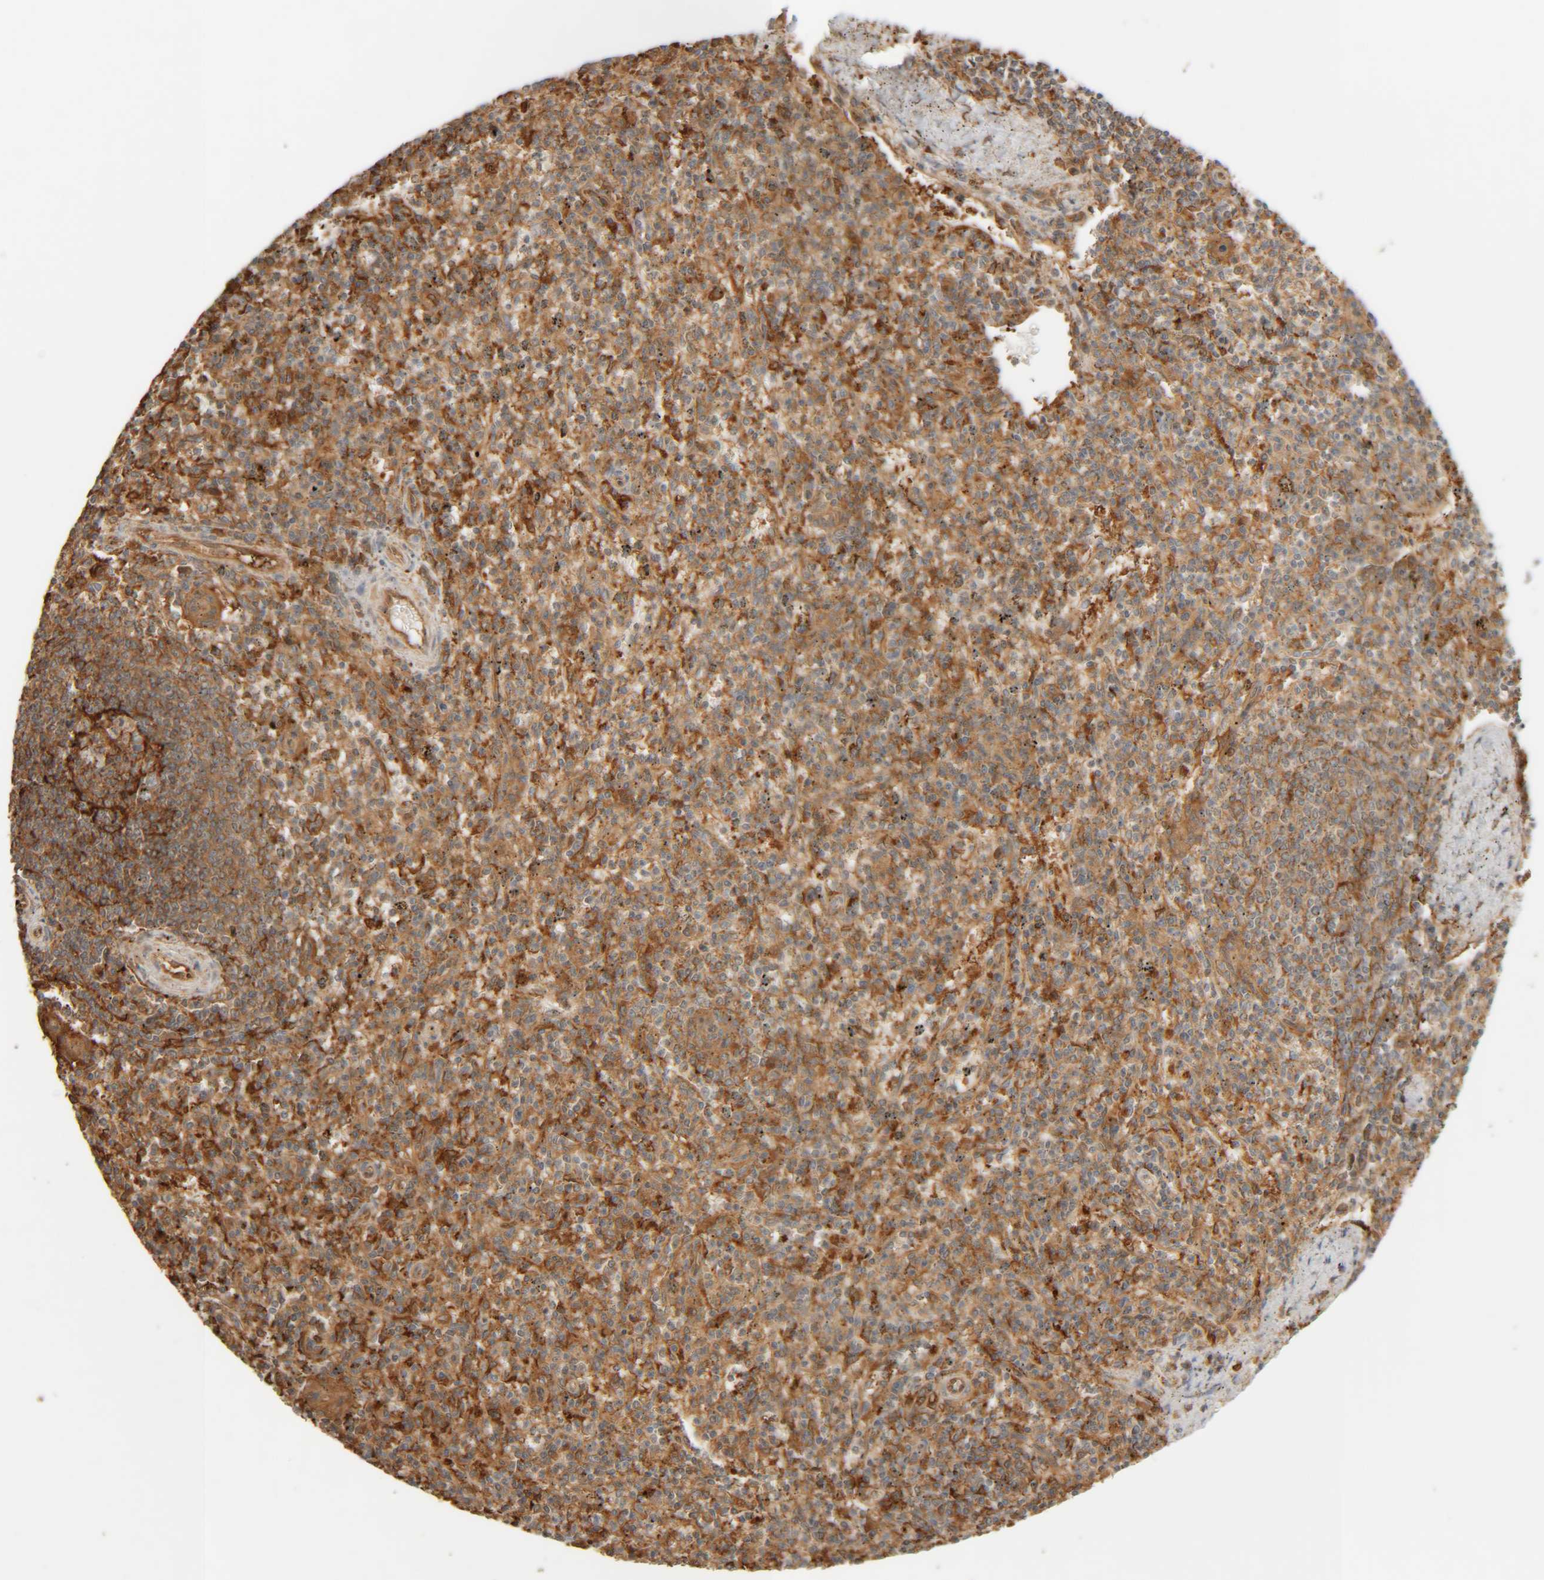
{"staining": {"intensity": "moderate", "quantity": ">75%", "location": "cytoplasmic/membranous"}, "tissue": "spleen", "cell_type": "Cells in red pulp", "image_type": "normal", "snomed": [{"axis": "morphology", "description": "Normal tissue, NOS"}, {"axis": "topography", "description": "Spleen"}], "caption": "A brown stain shows moderate cytoplasmic/membranous staining of a protein in cells in red pulp of benign human spleen.", "gene": "TMEM192", "patient": {"sex": "male", "age": 72}}